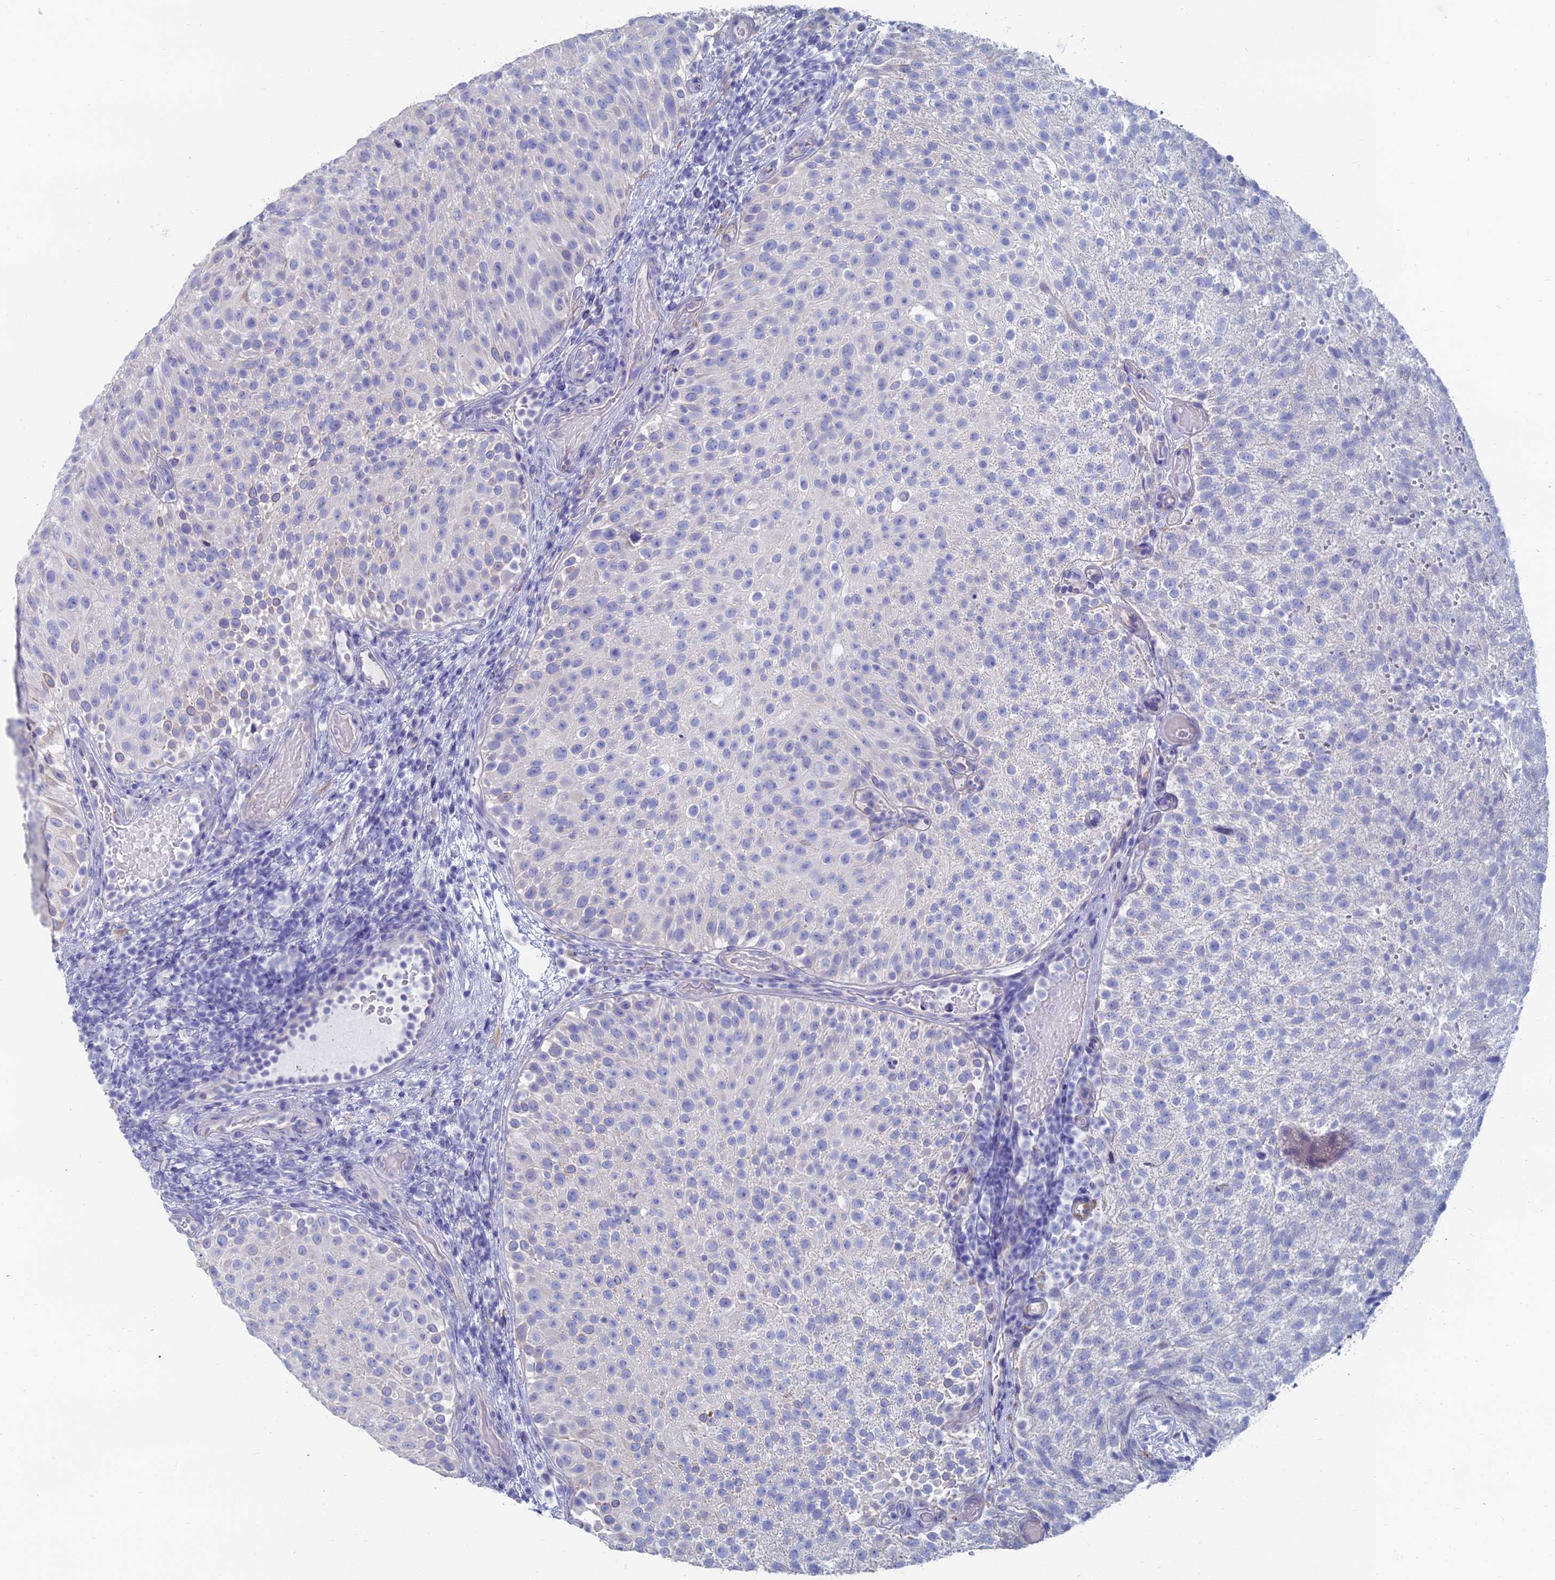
{"staining": {"intensity": "negative", "quantity": "none", "location": "none"}, "tissue": "urothelial cancer", "cell_type": "Tumor cells", "image_type": "cancer", "snomed": [{"axis": "morphology", "description": "Urothelial carcinoma, Low grade"}, {"axis": "topography", "description": "Urinary bladder"}], "caption": "Immunohistochemistry histopathology image of neoplastic tissue: low-grade urothelial carcinoma stained with DAB reveals no significant protein staining in tumor cells.", "gene": "TNNT3", "patient": {"sex": "male", "age": 78}}